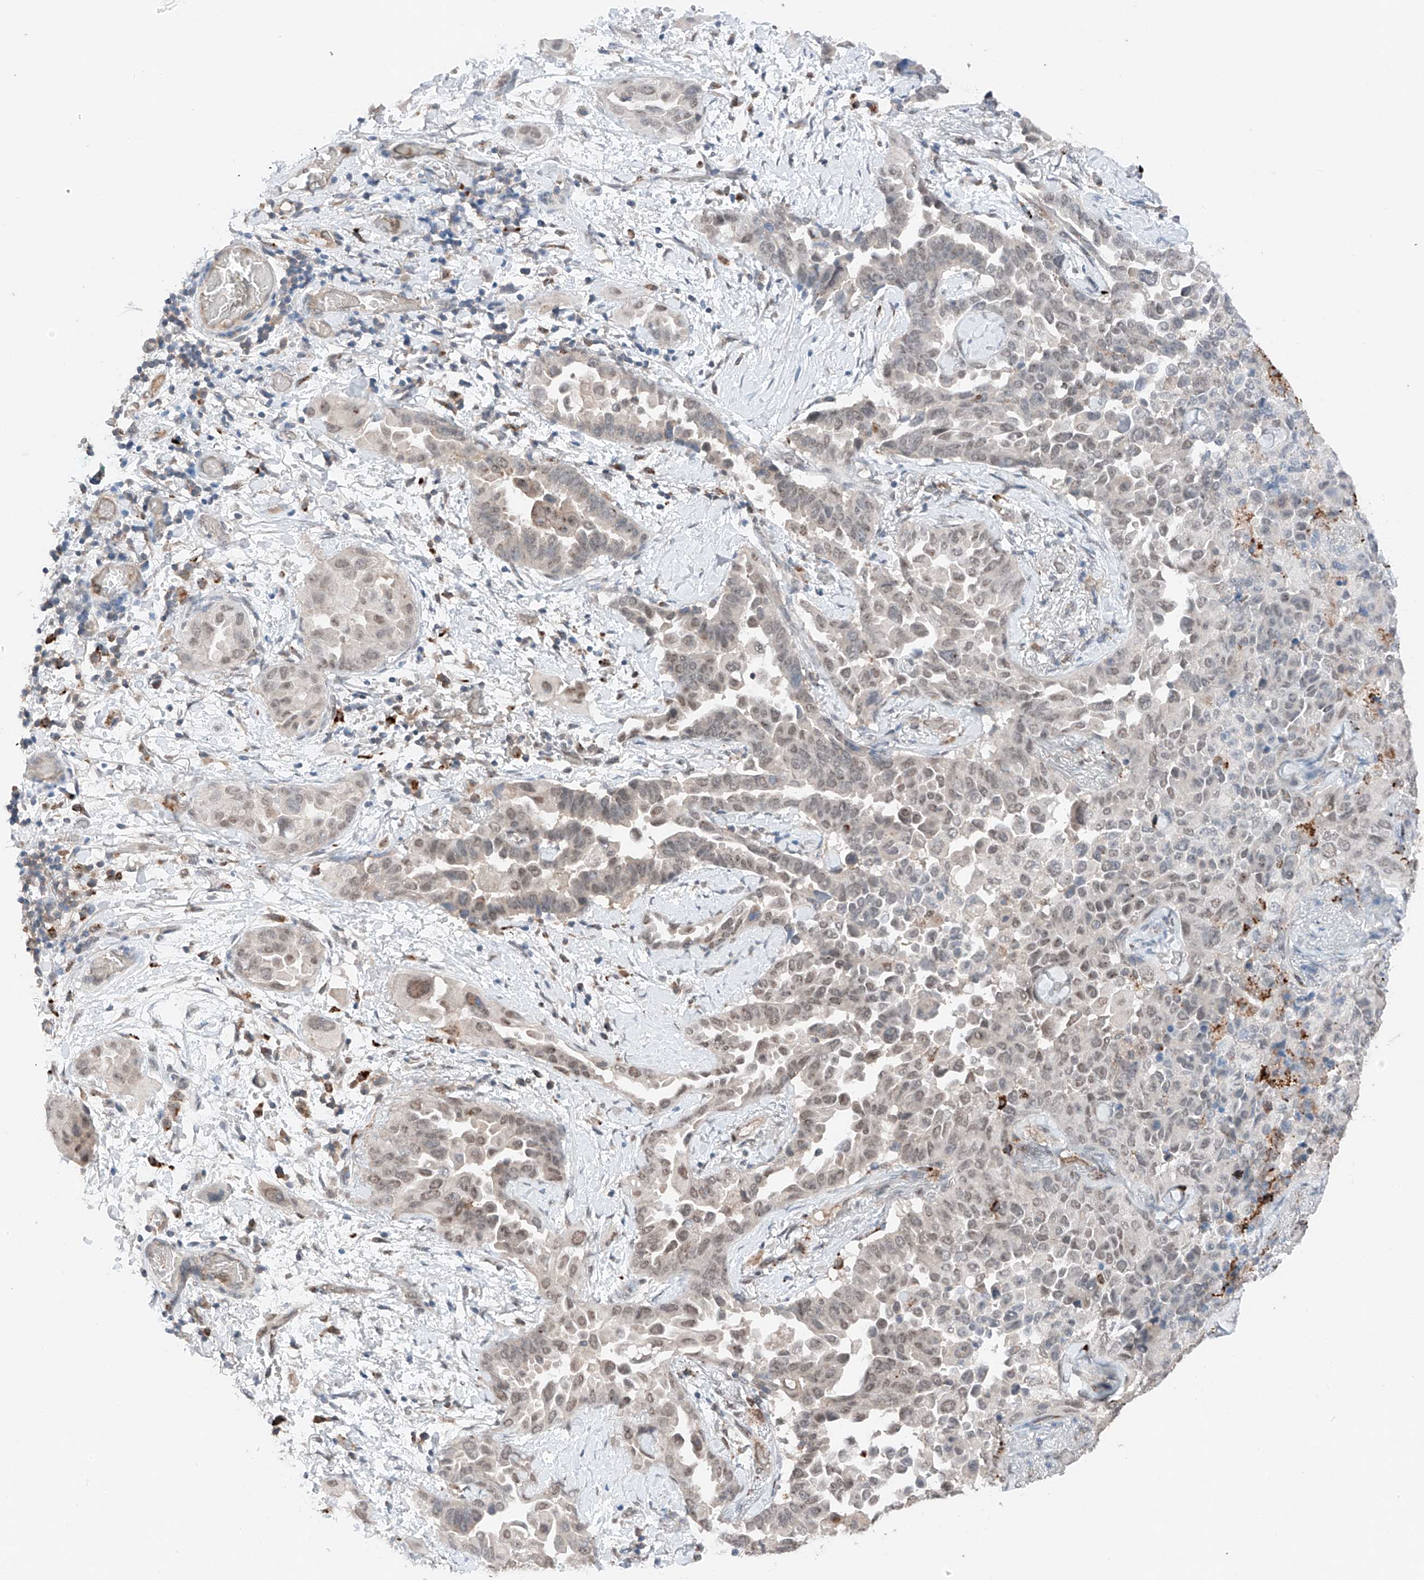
{"staining": {"intensity": "weak", "quantity": "<25%", "location": "nuclear"}, "tissue": "lung cancer", "cell_type": "Tumor cells", "image_type": "cancer", "snomed": [{"axis": "morphology", "description": "Adenocarcinoma, NOS"}, {"axis": "topography", "description": "Lung"}], "caption": "Lung cancer (adenocarcinoma) was stained to show a protein in brown. There is no significant expression in tumor cells.", "gene": "TBX4", "patient": {"sex": "female", "age": 67}}